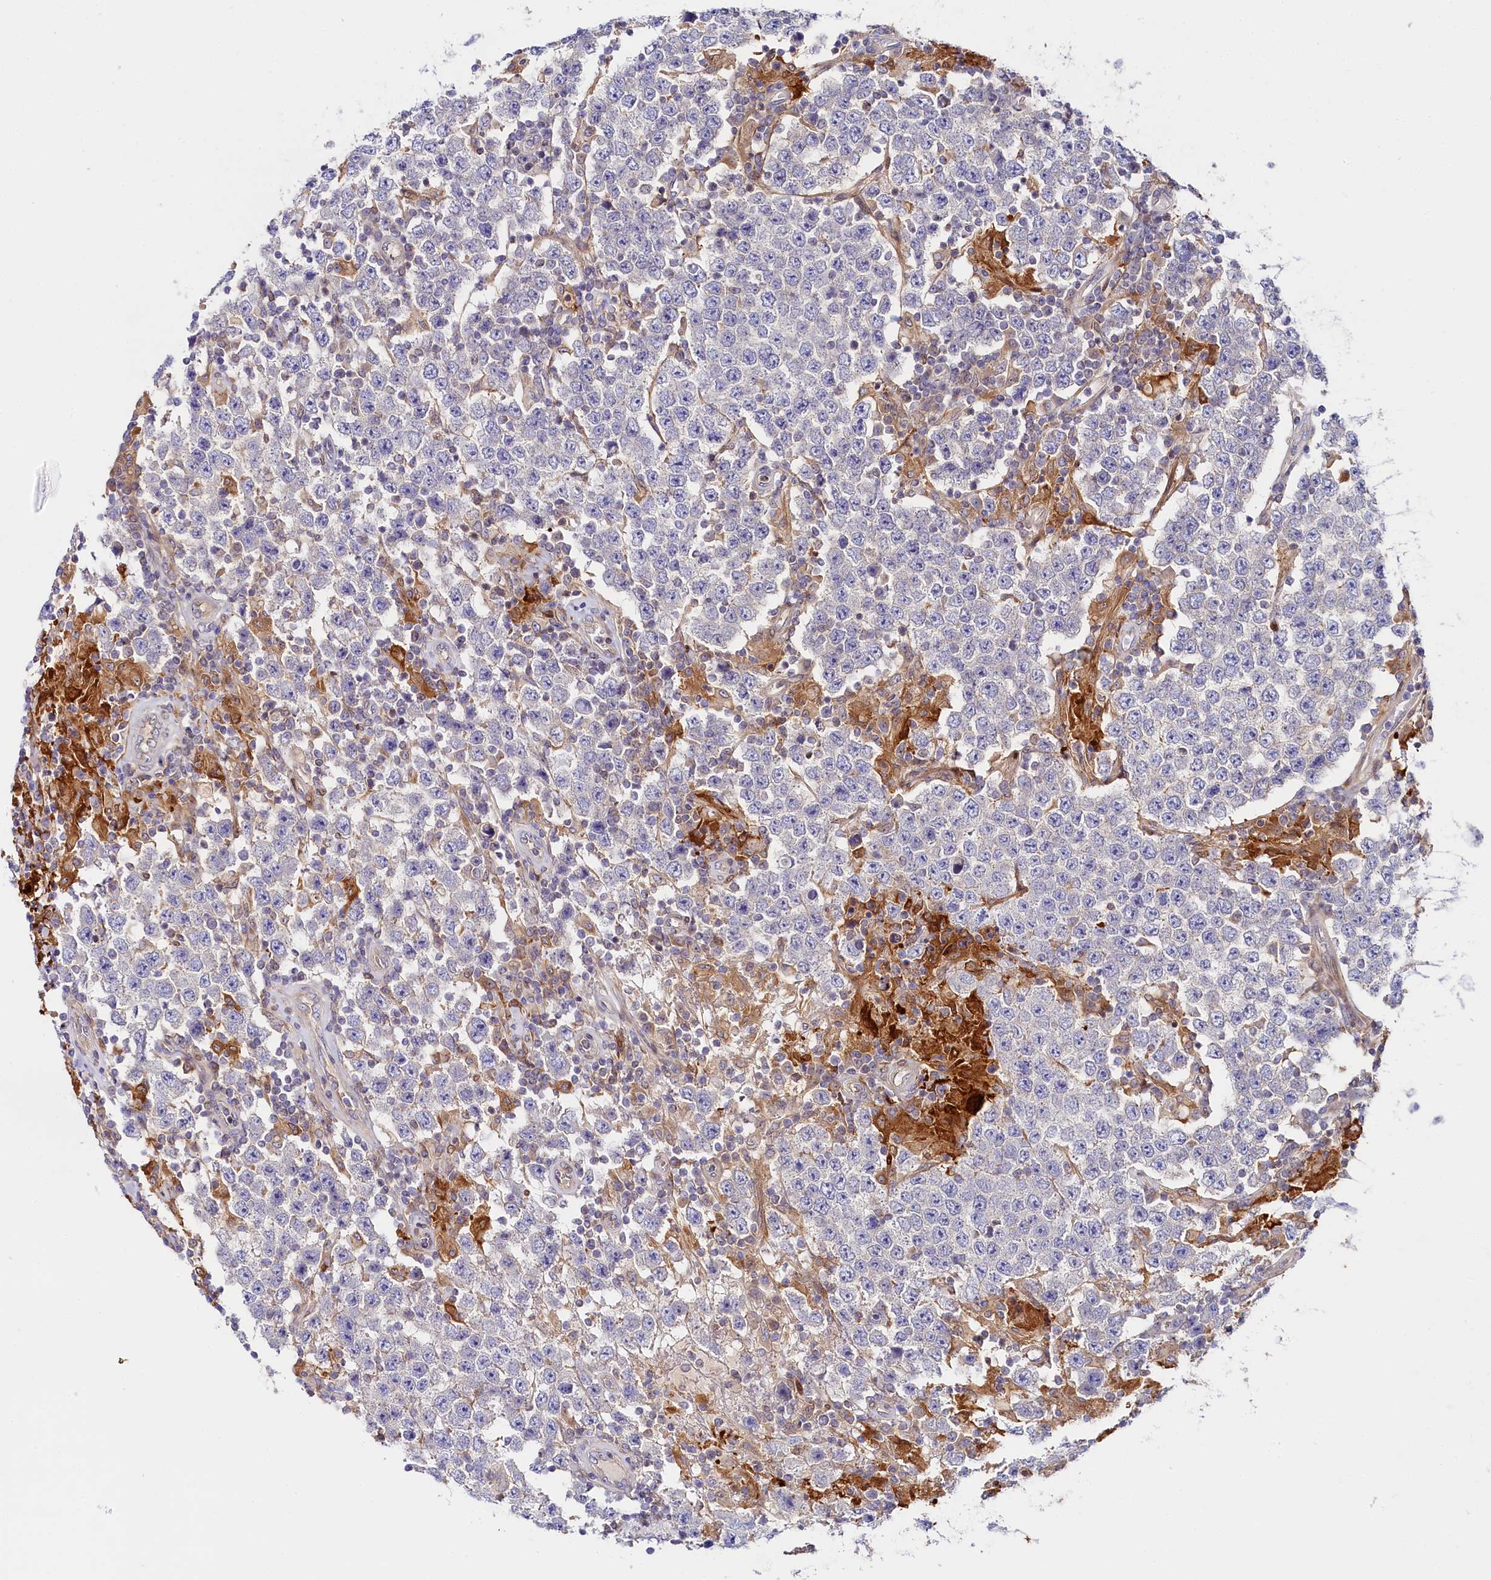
{"staining": {"intensity": "negative", "quantity": "none", "location": "none"}, "tissue": "testis cancer", "cell_type": "Tumor cells", "image_type": "cancer", "snomed": [{"axis": "morphology", "description": "Normal tissue, NOS"}, {"axis": "morphology", "description": "Urothelial carcinoma, High grade"}, {"axis": "morphology", "description": "Seminoma, NOS"}, {"axis": "morphology", "description": "Carcinoma, Embryonal, NOS"}, {"axis": "topography", "description": "Urinary bladder"}, {"axis": "topography", "description": "Testis"}], "caption": "High magnification brightfield microscopy of testis cancer stained with DAB (3,3'-diaminobenzidine) (brown) and counterstained with hematoxylin (blue): tumor cells show no significant positivity.", "gene": "KATNB1", "patient": {"sex": "male", "age": 41}}